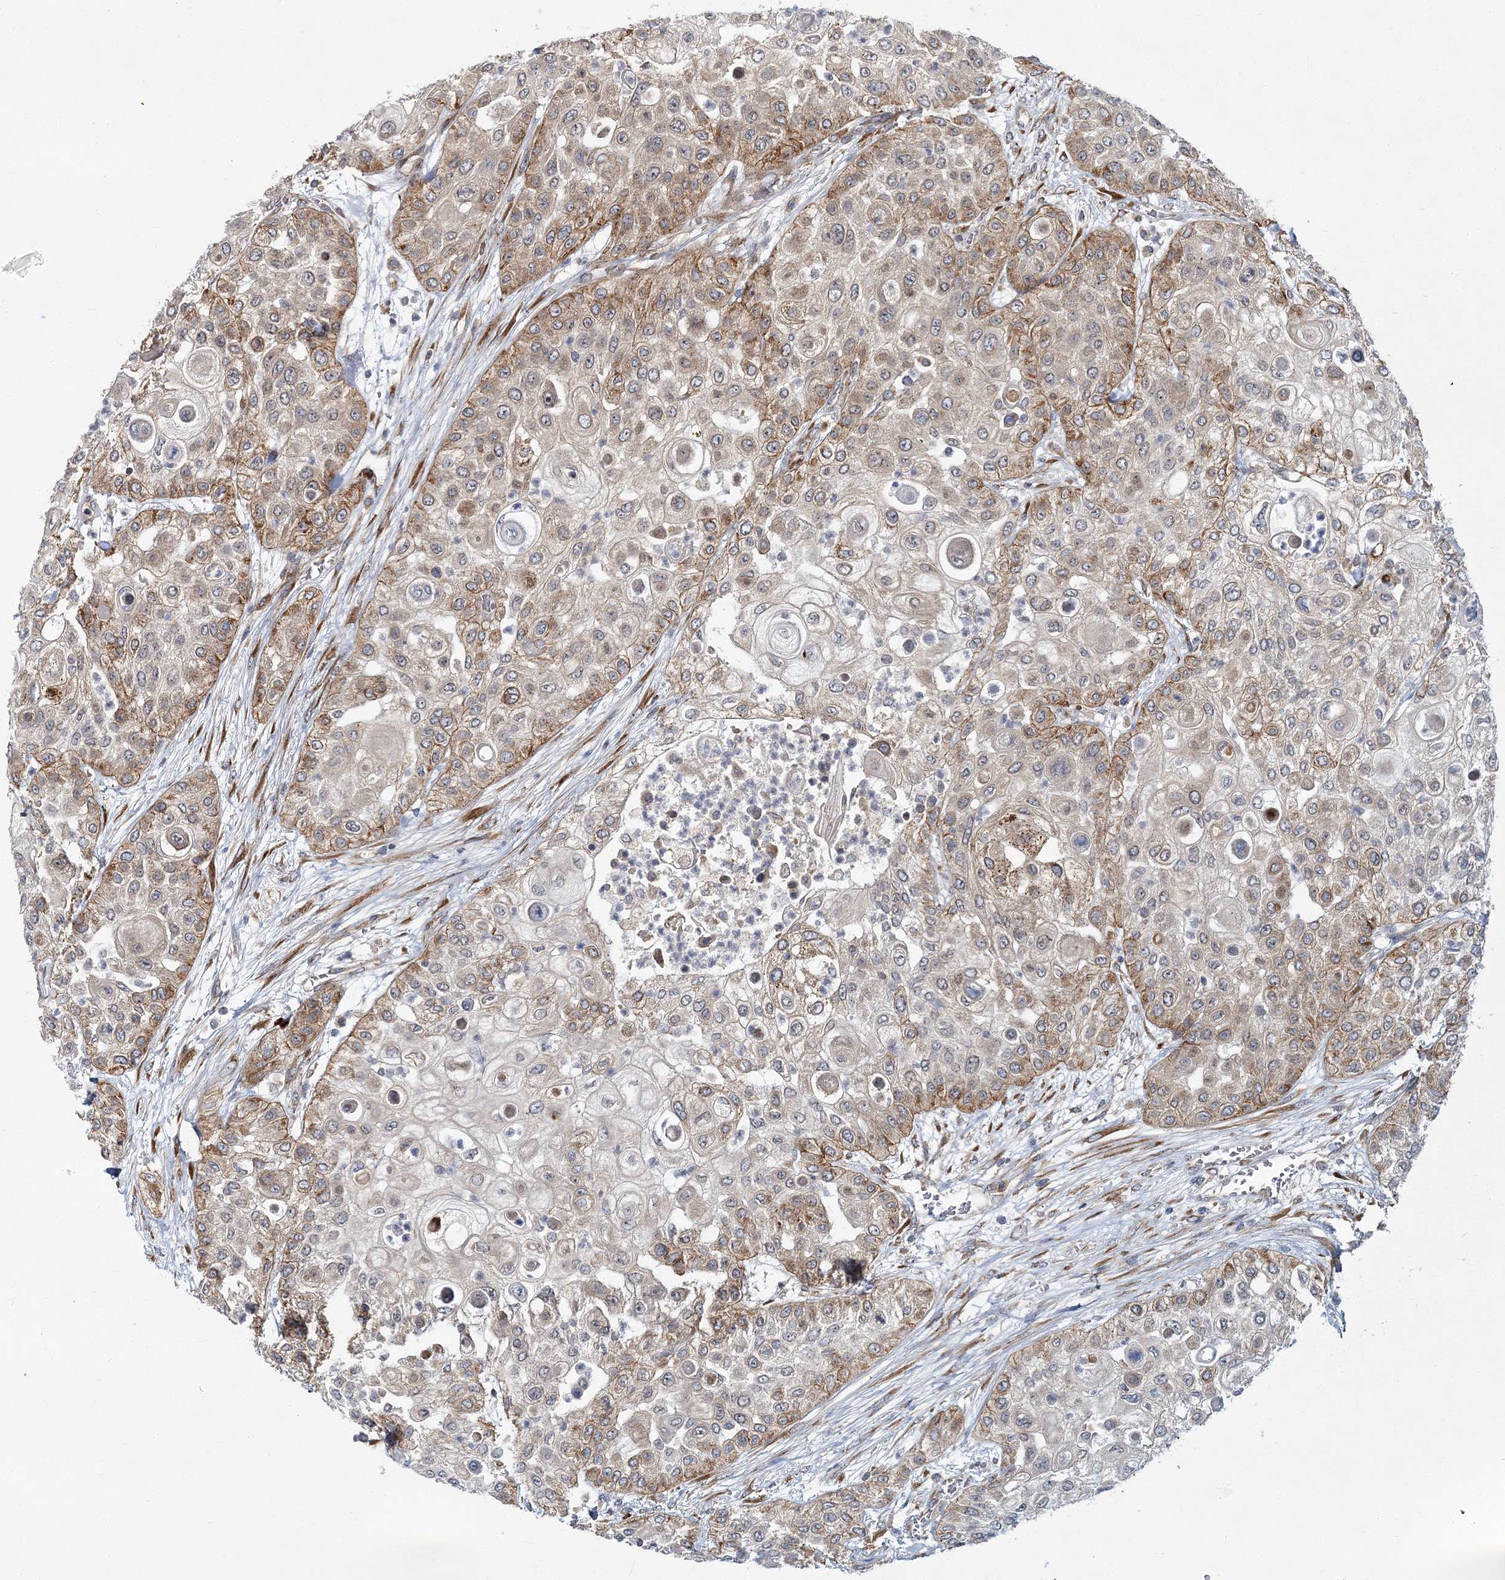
{"staining": {"intensity": "moderate", "quantity": "<25%", "location": "cytoplasmic/membranous"}, "tissue": "urothelial cancer", "cell_type": "Tumor cells", "image_type": "cancer", "snomed": [{"axis": "morphology", "description": "Urothelial carcinoma, High grade"}, {"axis": "topography", "description": "Urinary bladder"}], "caption": "Urothelial cancer stained with DAB (3,3'-diaminobenzidine) immunohistochemistry (IHC) reveals low levels of moderate cytoplasmic/membranous positivity in approximately <25% of tumor cells.", "gene": "NBAS", "patient": {"sex": "female", "age": 79}}